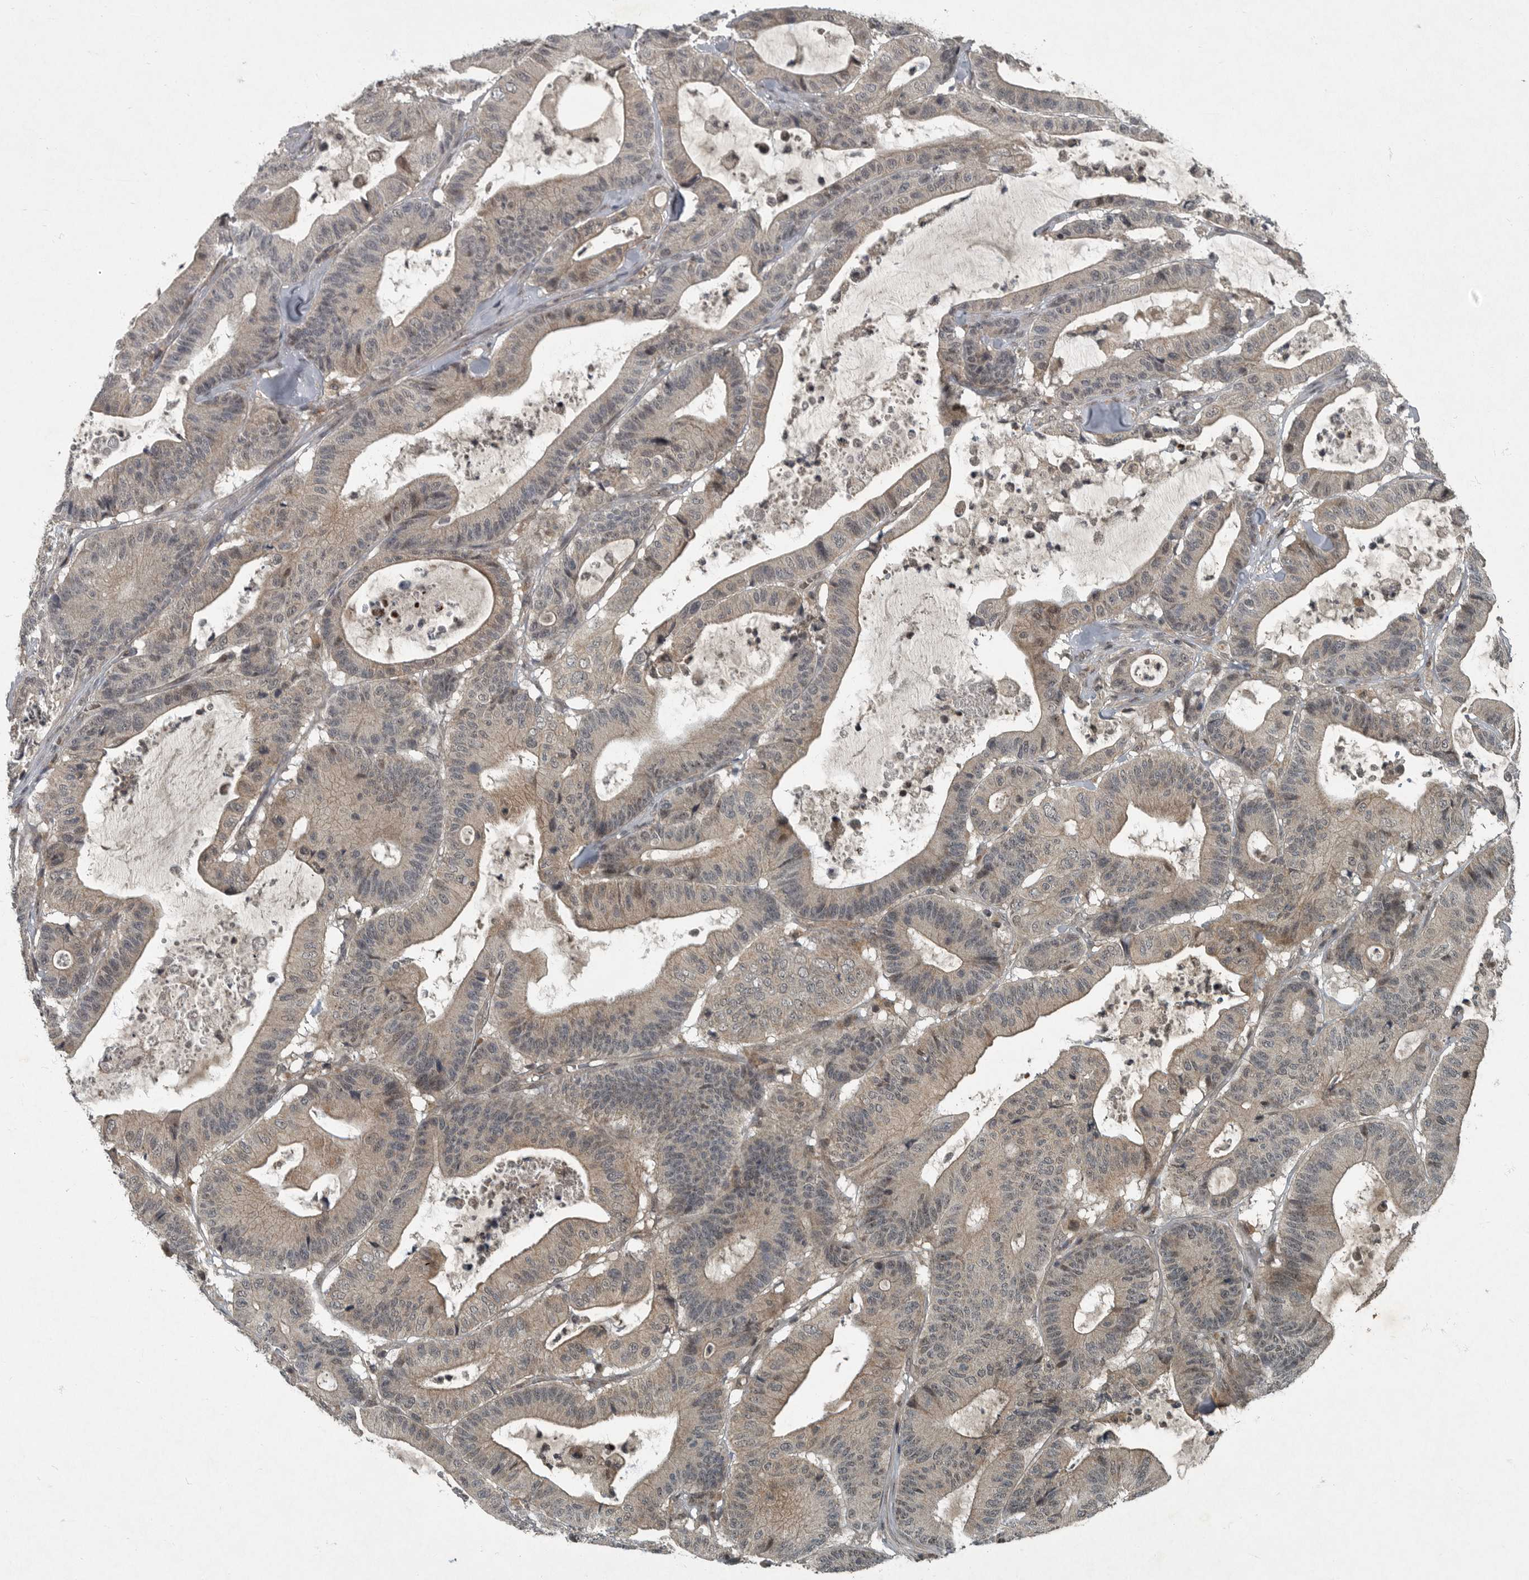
{"staining": {"intensity": "weak", "quantity": "25%-75%", "location": "cytoplasmic/membranous"}, "tissue": "colorectal cancer", "cell_type": "Tumor cells", "image_type": "cancer", "snomed": [{"axis": "morphology", "description": "Adenocarcinoma, NOS"}, {"axis": "topography", "description": "Colon"}], "caption": "Immunohistochemistry (IHC) (DAB (3,3'-diaminobenzidine)) staining of human adenocarcinoma (colorectal) shows weak cytoplasmic/membranous protein positivity in about 25%-75% of tumor cells.", "gene": "FOXO1", "patient": {"sex": "female", "age": 84}}